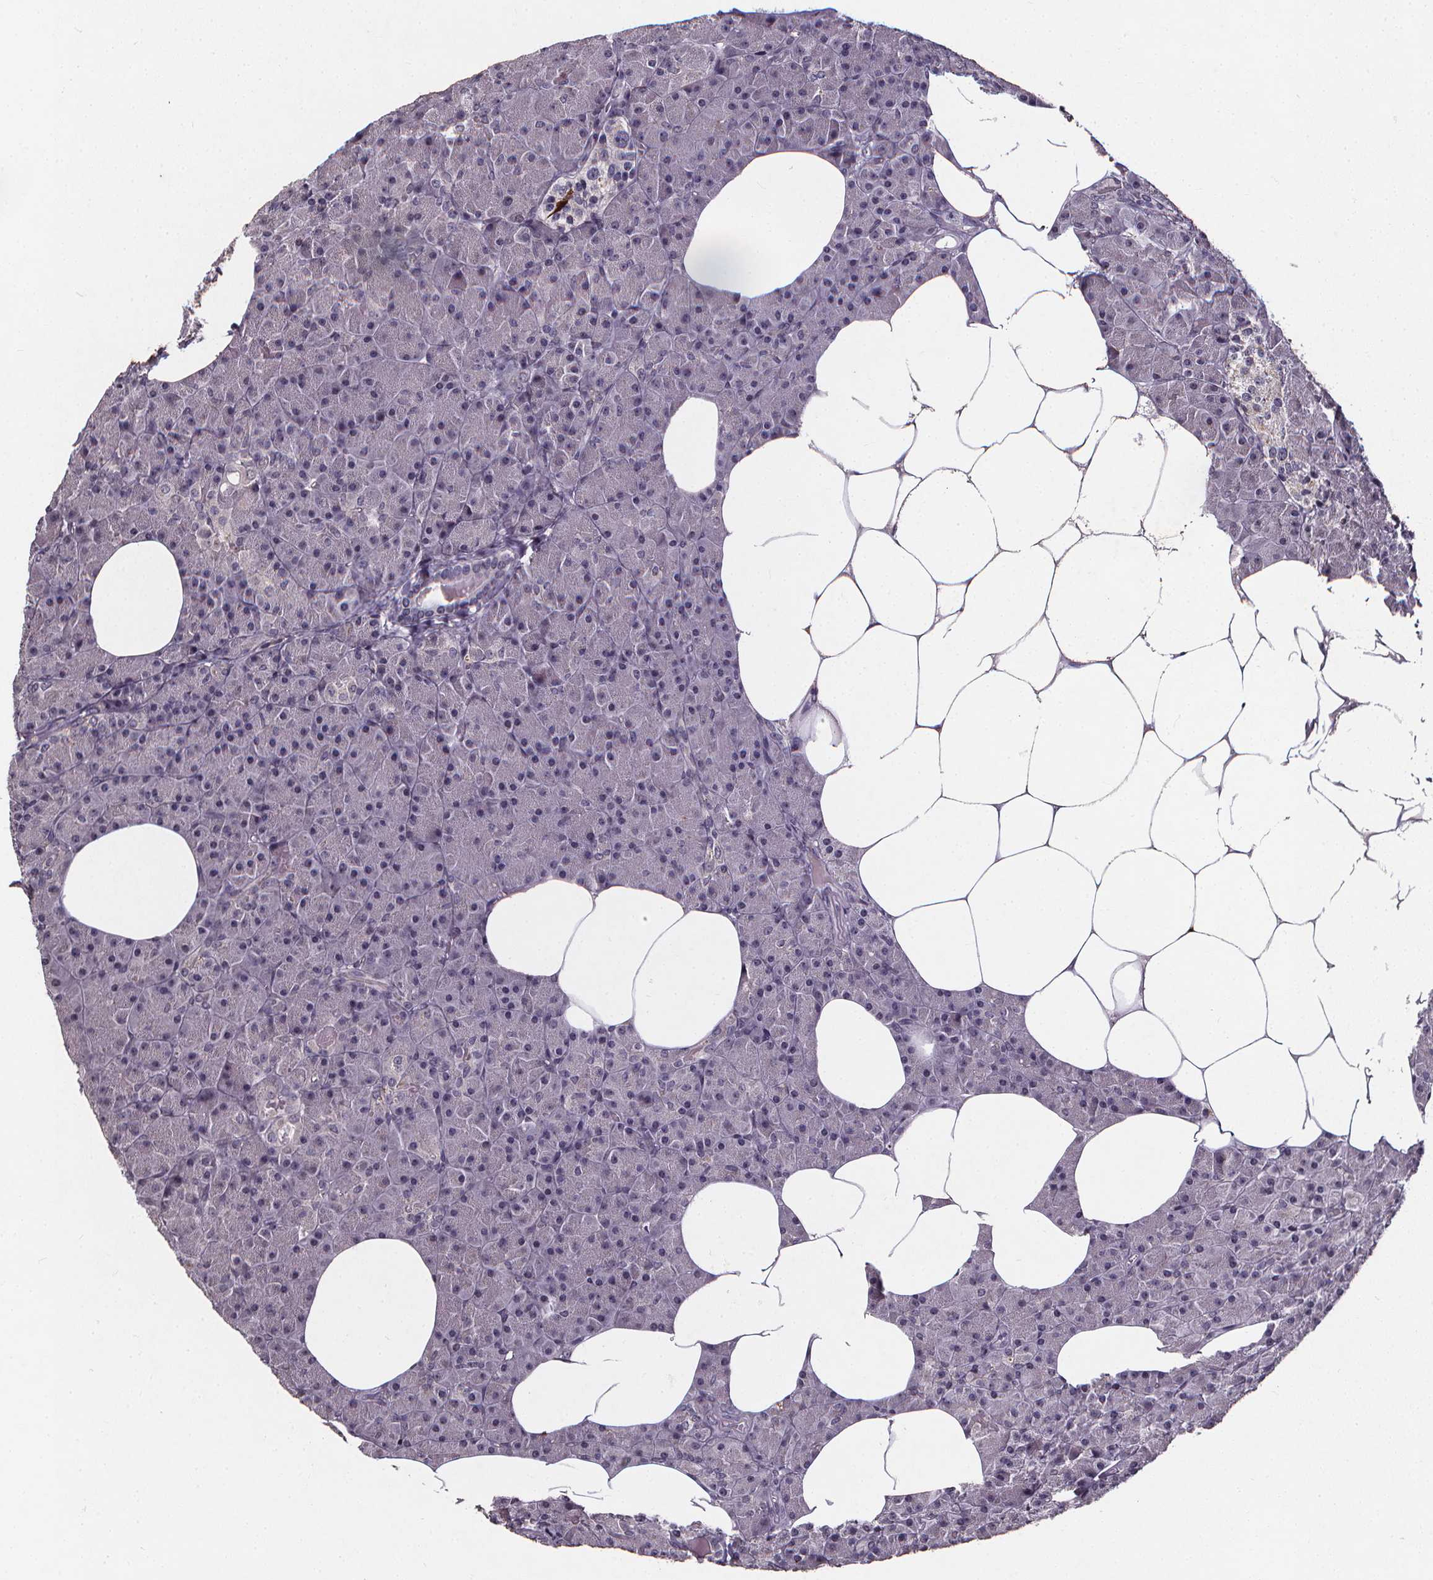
{"staining": {"intensity": "negative", "quantity": "none", "location": "none"}, "tissue": "pancreas", "cell_type": "Exocrine glandular cells", "image_type": "normal", "snomed": [{"axis": "morphology", "description": "Normal tissue, NOS"}, {"axis": "topography", "description": "Pancreas"}], "caption": "IHC of unremarkable pancreas displays no positivity in exocrine glandular cells.", "gene": "SPAG8", "patient": {"sex": "female", "age": 45}}